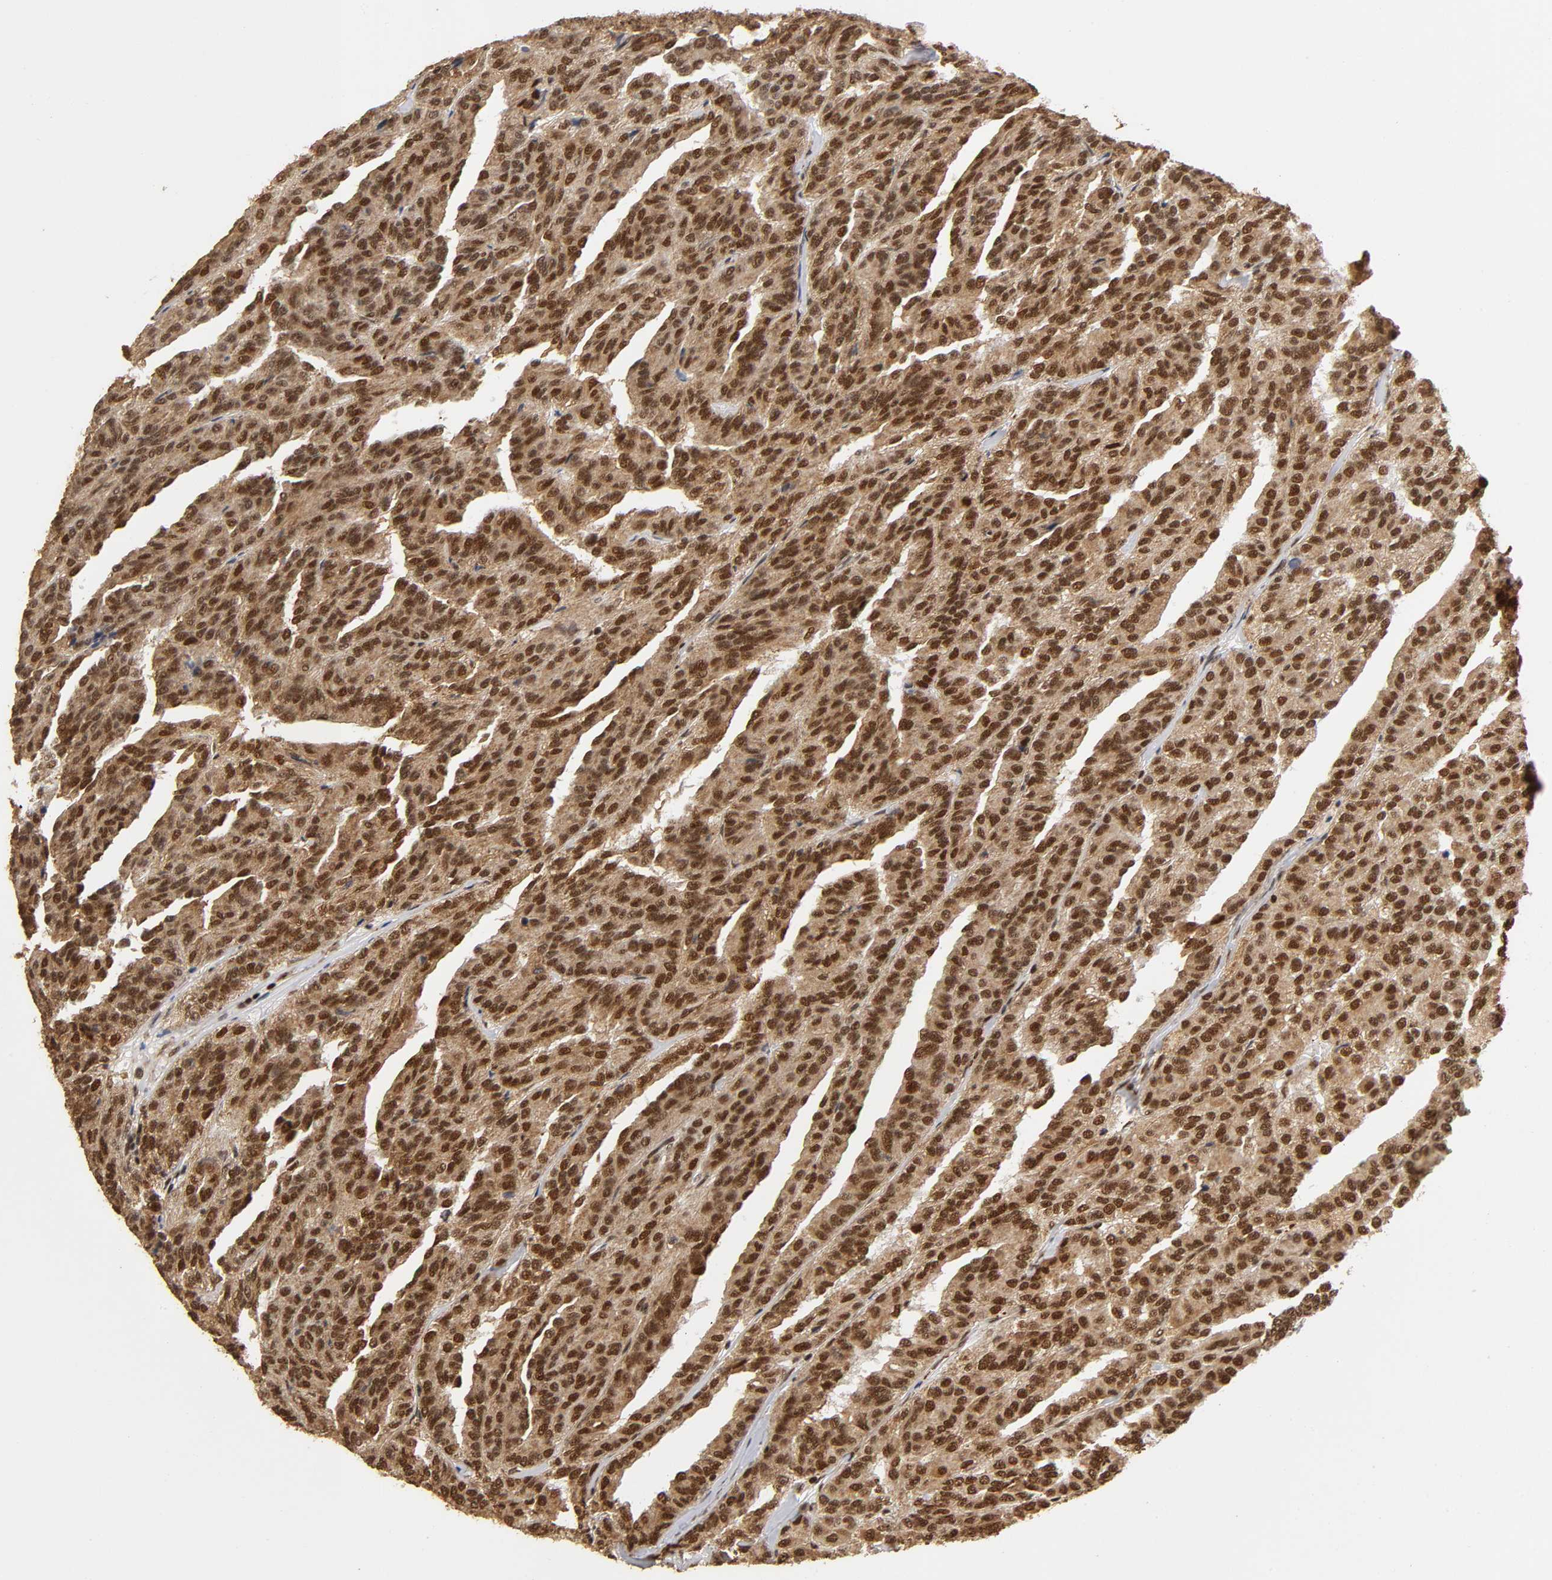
{"staining": {"intensity": "strong", "quantity": ">75%", "location": "cytoplasmic/membranous,nuclear"}, "tissue": "renal cancer", "cell_type": "Tumor cells", "image_type": "cancer", "snomed": [{"axis": "morphology", "description": "Adenocarcinoma, NOS"}, {"axis": "topography", "description": "Kidney"}], "caption": "Protein staining by IHC shows strong cytoplasmic/membranous and nuclear expression in approximately >75% of tumor cells in renal adenocarcinoma.", "gene": "RNF122", "patient": {"sex": "male", "age": 46}}